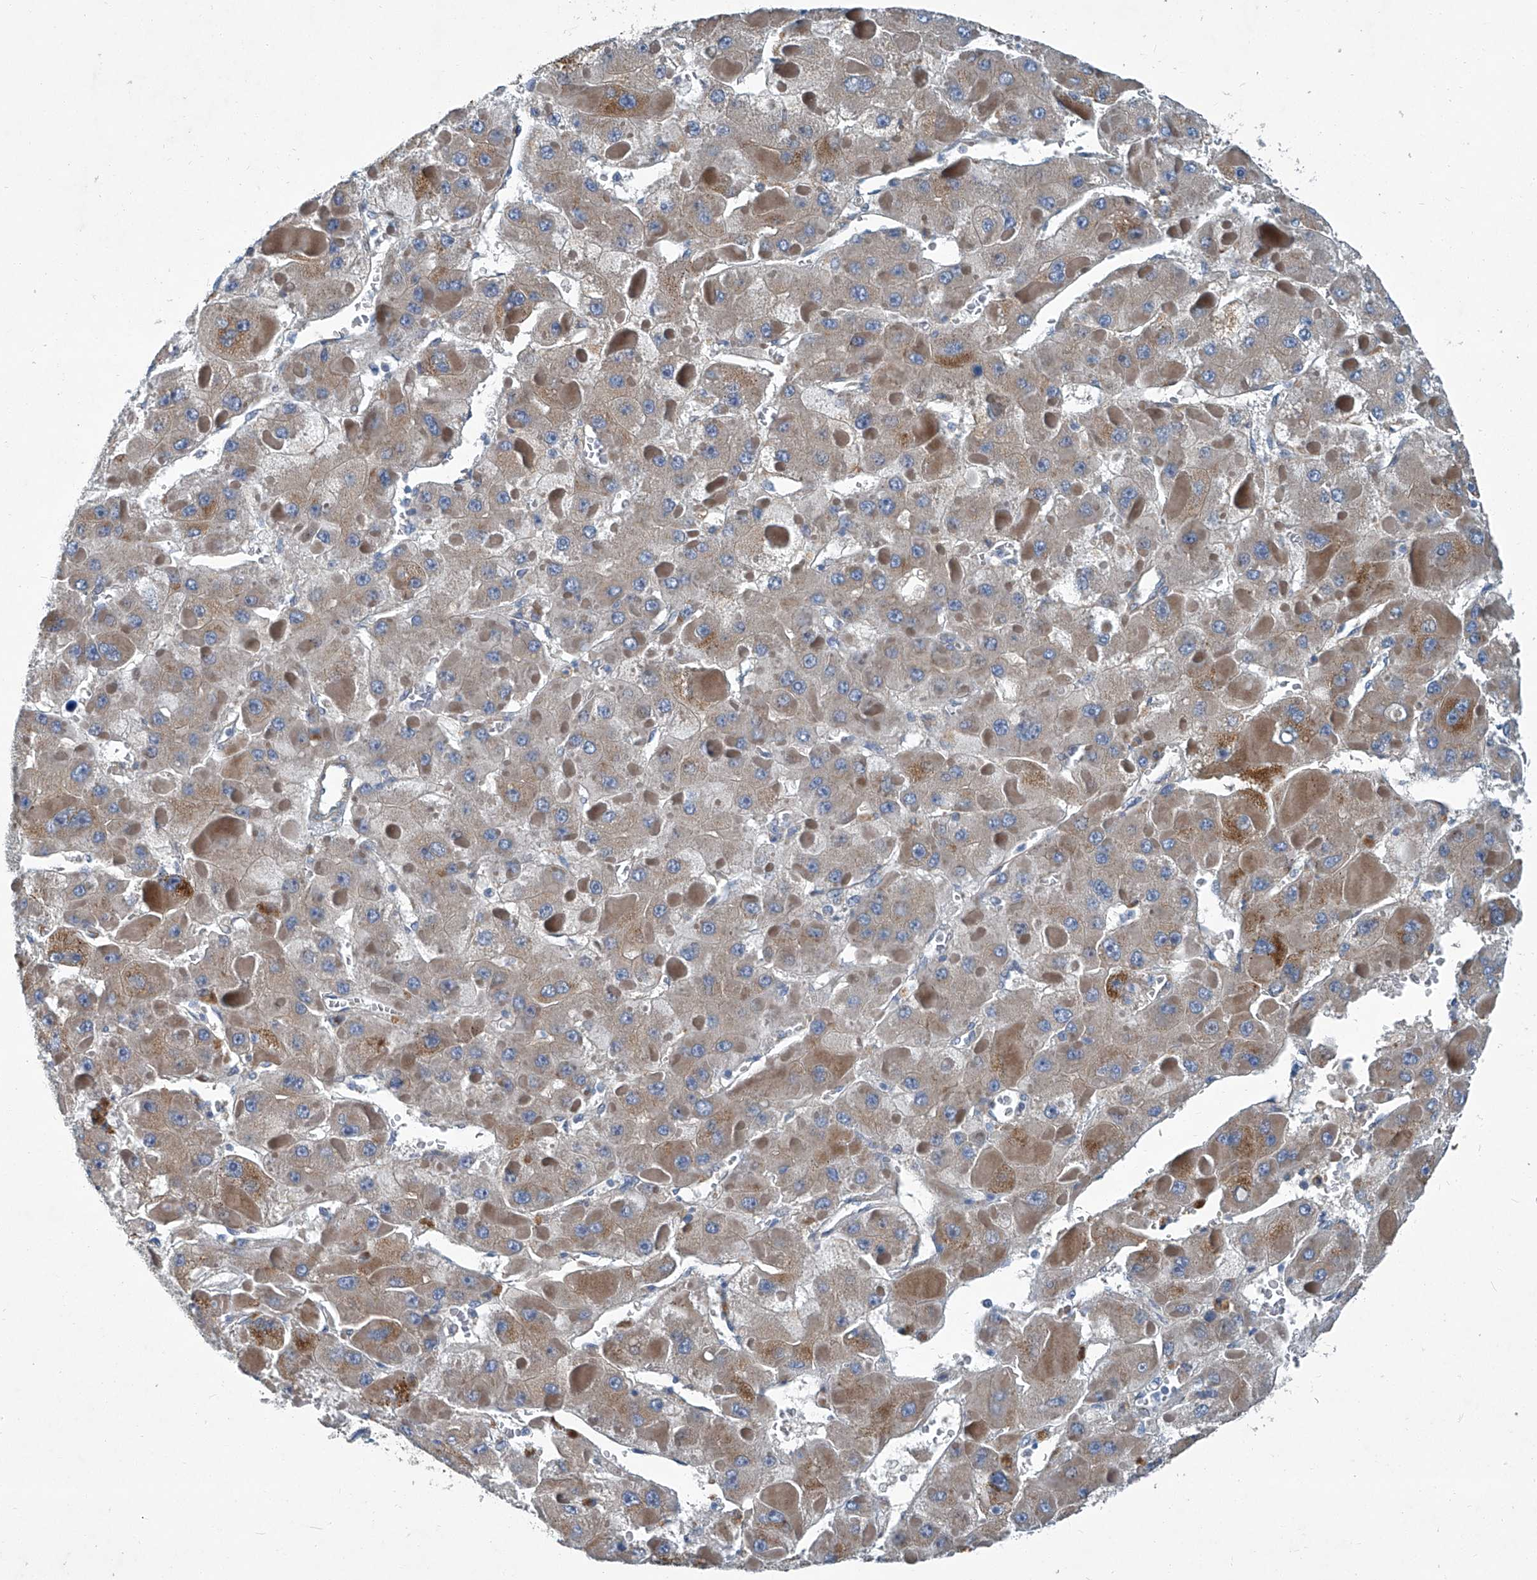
{"staining": {"intensity": "moderate", "quantity": ">75%", "location": "cytoplasmic/membranous"}, "tissue": "liver cancer", "cell_type": "Tumor cells", "image_type": "cancer", "snomed": [{"axis": "morphology", "description": "Carcinoma, Hepatocellular, NOS"}, {"axis": "topography", "description": "Liver"}], "caption": "Immunohistochemical staining of liver cancer (hepatocellular carcinoma) demonstrates medium levels of moderate cytoplasmic/membranous protein staining in about >75% of tumor cells. (Brightfield microscopy of DAB IHC at high magnification).", "gene": "SLC26A11", "patient": {"sex": "female", "age": 73}}